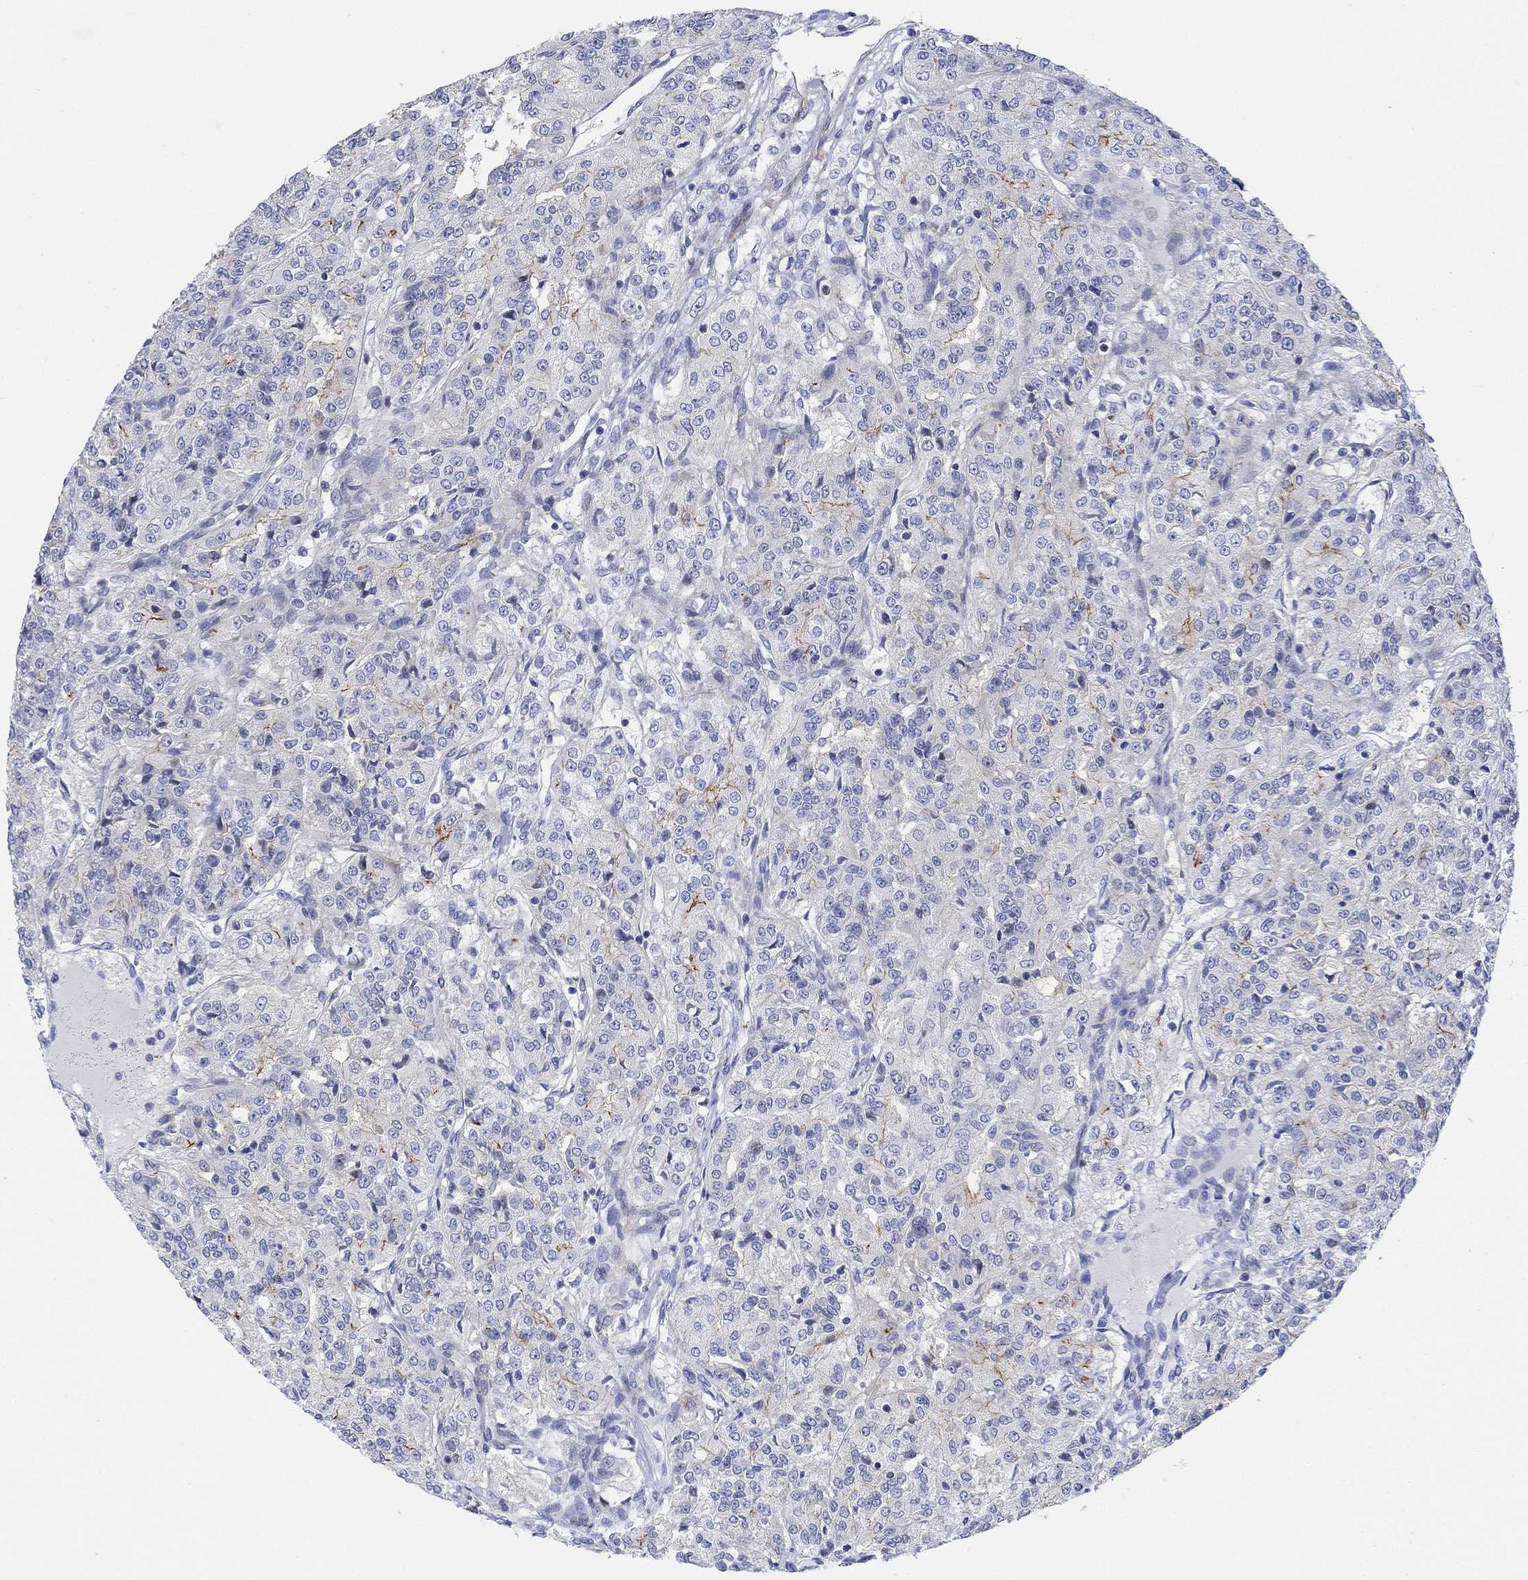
{"staining": {"intensity": "negative", "quantity": "none", "location": "none"}, "tissue": "renal cancer", "cell_type": "Tumor cells", "image_type": "cancer", "snomed": [{"axis": "morphology", "description": "Adenocarcinoma, NOS"}, {"axis": "topography", "description": "Kidney"}], "caption": "High power microscopy micrograph of an IHC micrograph of renal adenocarcinoma, revealing no significant staining in tumor cells.", "gene": "ARSK", "patient": {"sex": "female", "age": 63}}